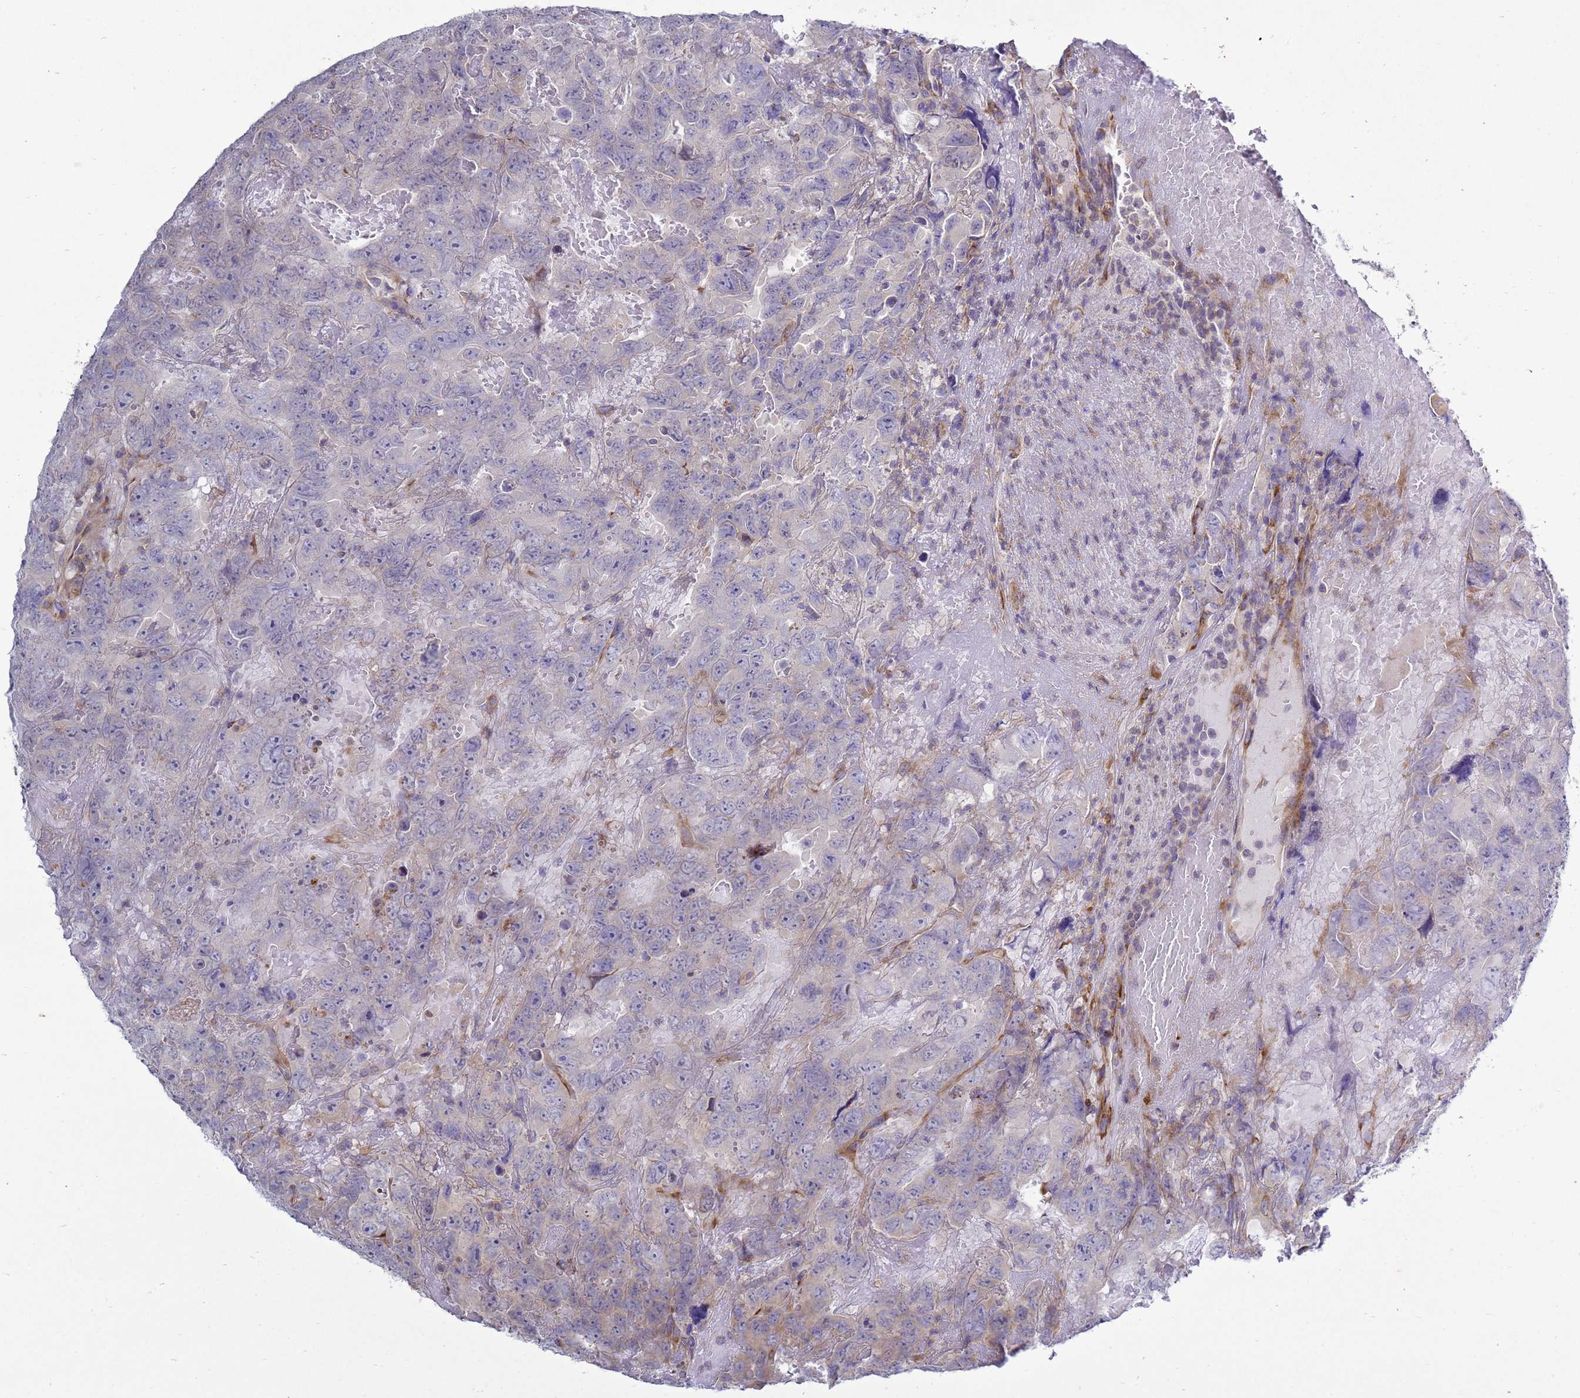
{"staining": {"intensity": "negative", "quantity": "none", "location": "none"}, "tissue": "testis cancer", "cell_type": "Tumor cells", "image_type": "cancer", "snomed": [{"axis": "morphology", "description": "Carcinoma, Embryonal, NOS"}, {"axis": "topography", "description": "Testis"}], "caption": "Immunohistochemical staining of testis cancer demonstrates no significant expression in tumor cells.", "gene": "MON1B", "patient": {"sex": "male", "age": 45}}